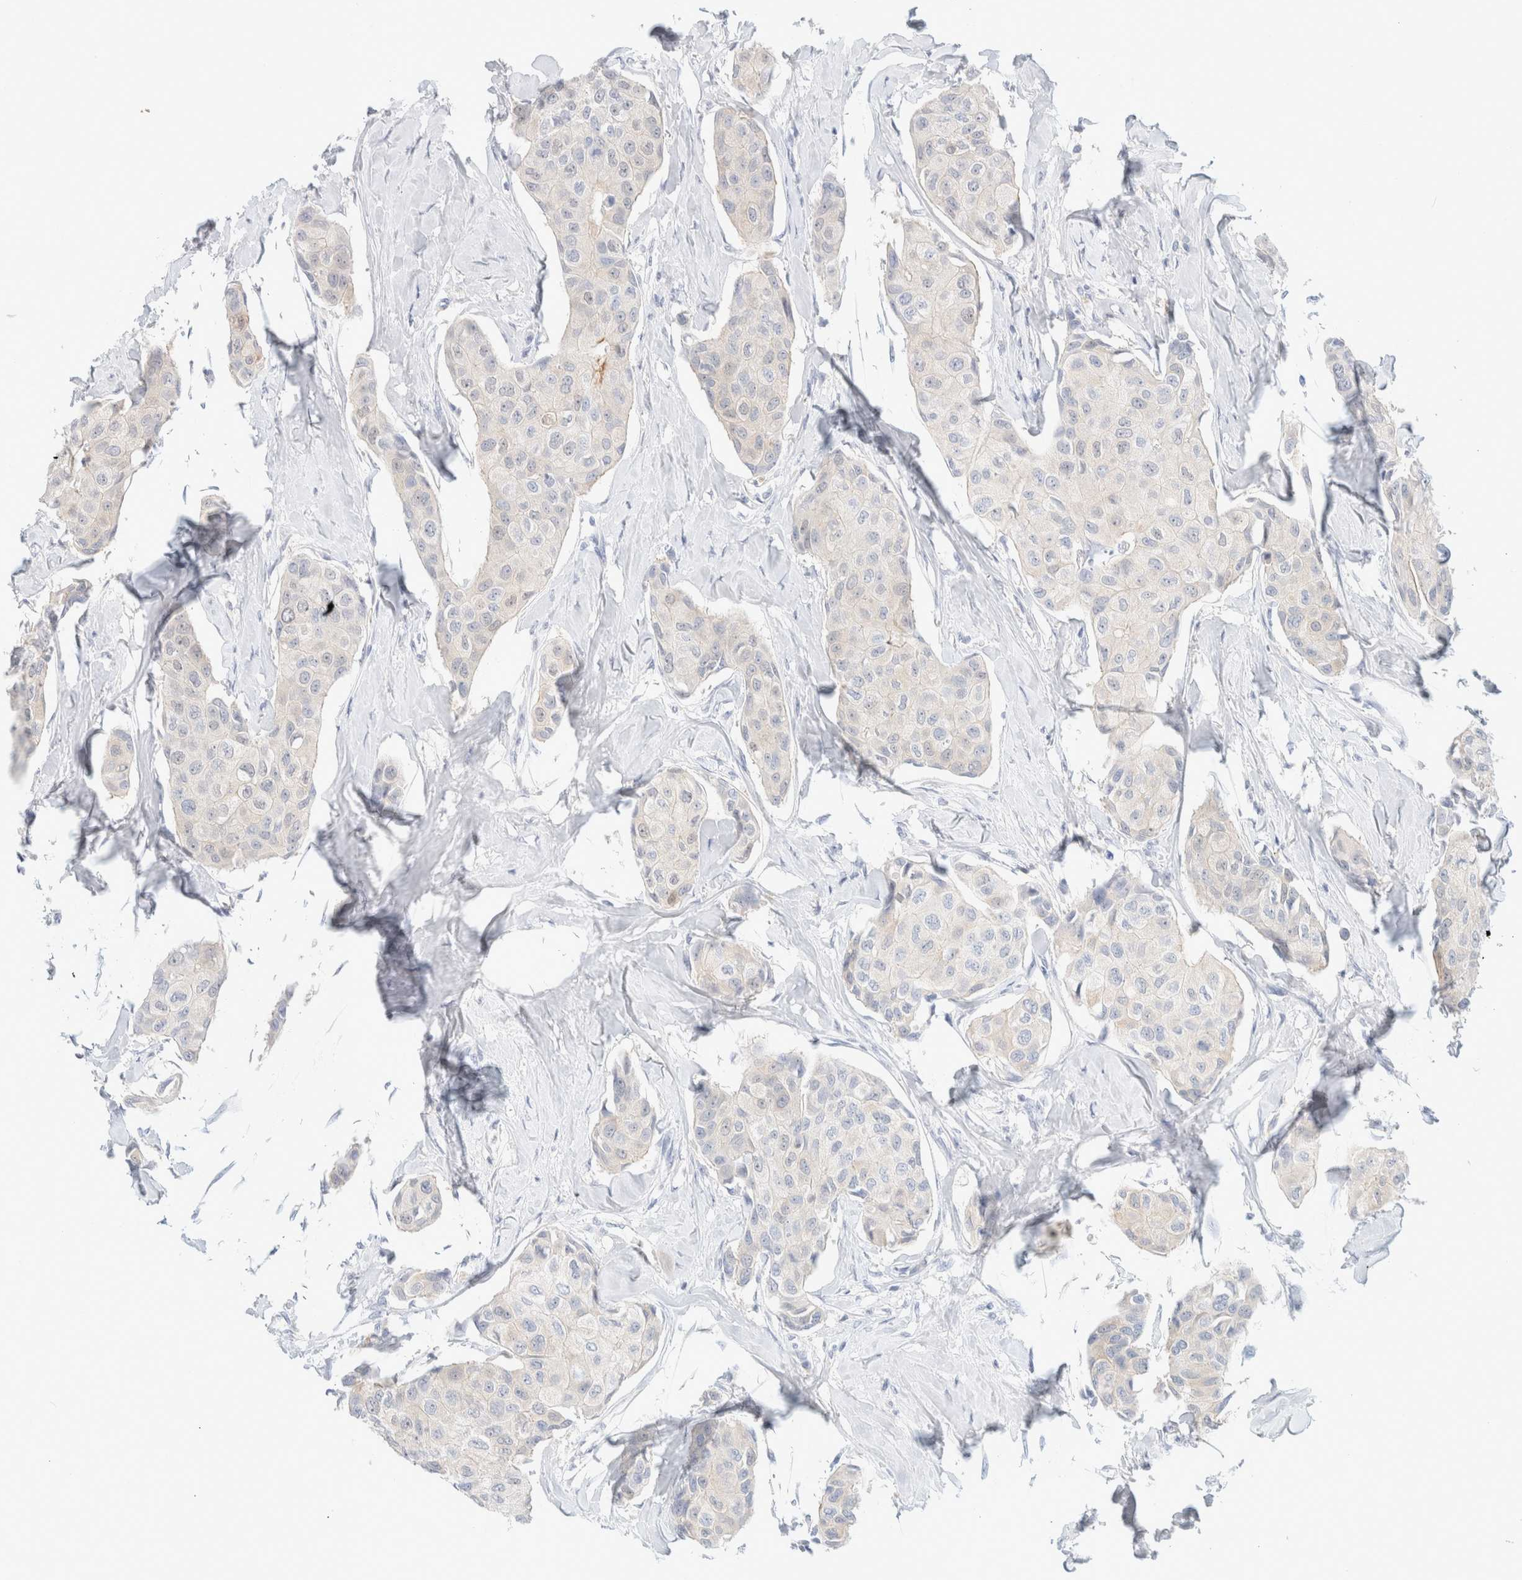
{"staining": {"intensity": "negative", "quantity": "none", "location": "none"}, "tissue": "breast cancer", "cell_type": "Tumor cells", "image_type": "cancer", "snomed": [{"axis": "morphology", "description": "Duct carcinoma"}, {"axis": "topography", "description": "Breast"}], "caption": "Tumor cells show no significant positivity in breast invasive ductal carcinoma.", "gene": "CPQ", "patient": {"sex": "female", "age": 80}}